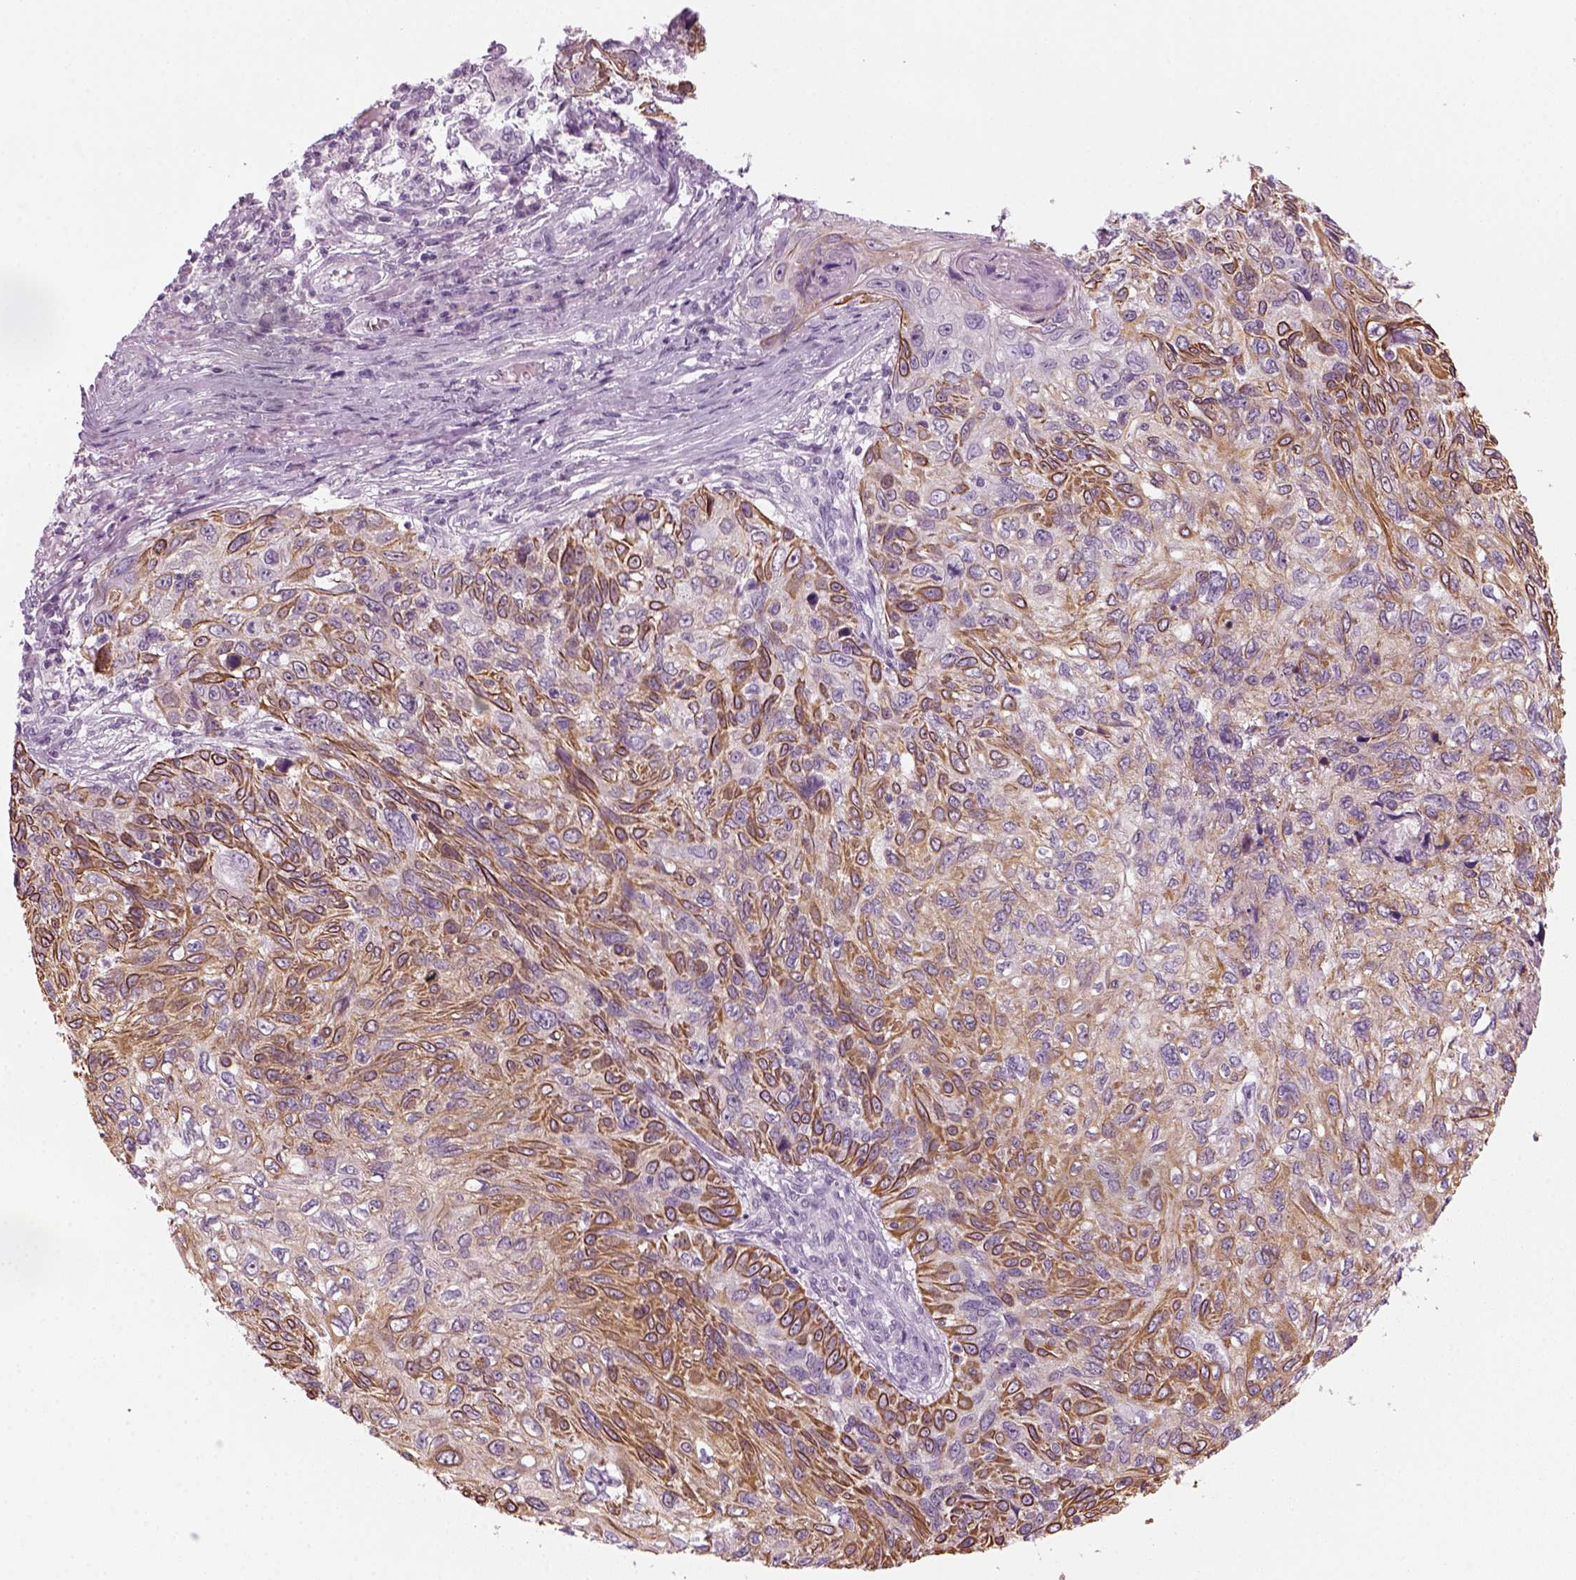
{"staining": {"intensity": "moderate", "quantity": "25%-75%", "location": "cytoplasmic/membranous"}, "tissue": "skin cancer", "cell_type": "Tumor cells", "image_type": "cancer", "snomed": [{"axis": "morphology", "description": "Squamous cell carcinoma, NOS"}, {"axis": "topography", "description": "Skin"}], "caption": "A histopathology image showing moderate cytoplasmic/membranous staining in about 25%-75% of tumor cells in skin squamous cell carcinoma, as visualized by brown immunohistochemical staining.", "gene": "KRT75", "patient": {"sex": "male", "age": 92}}